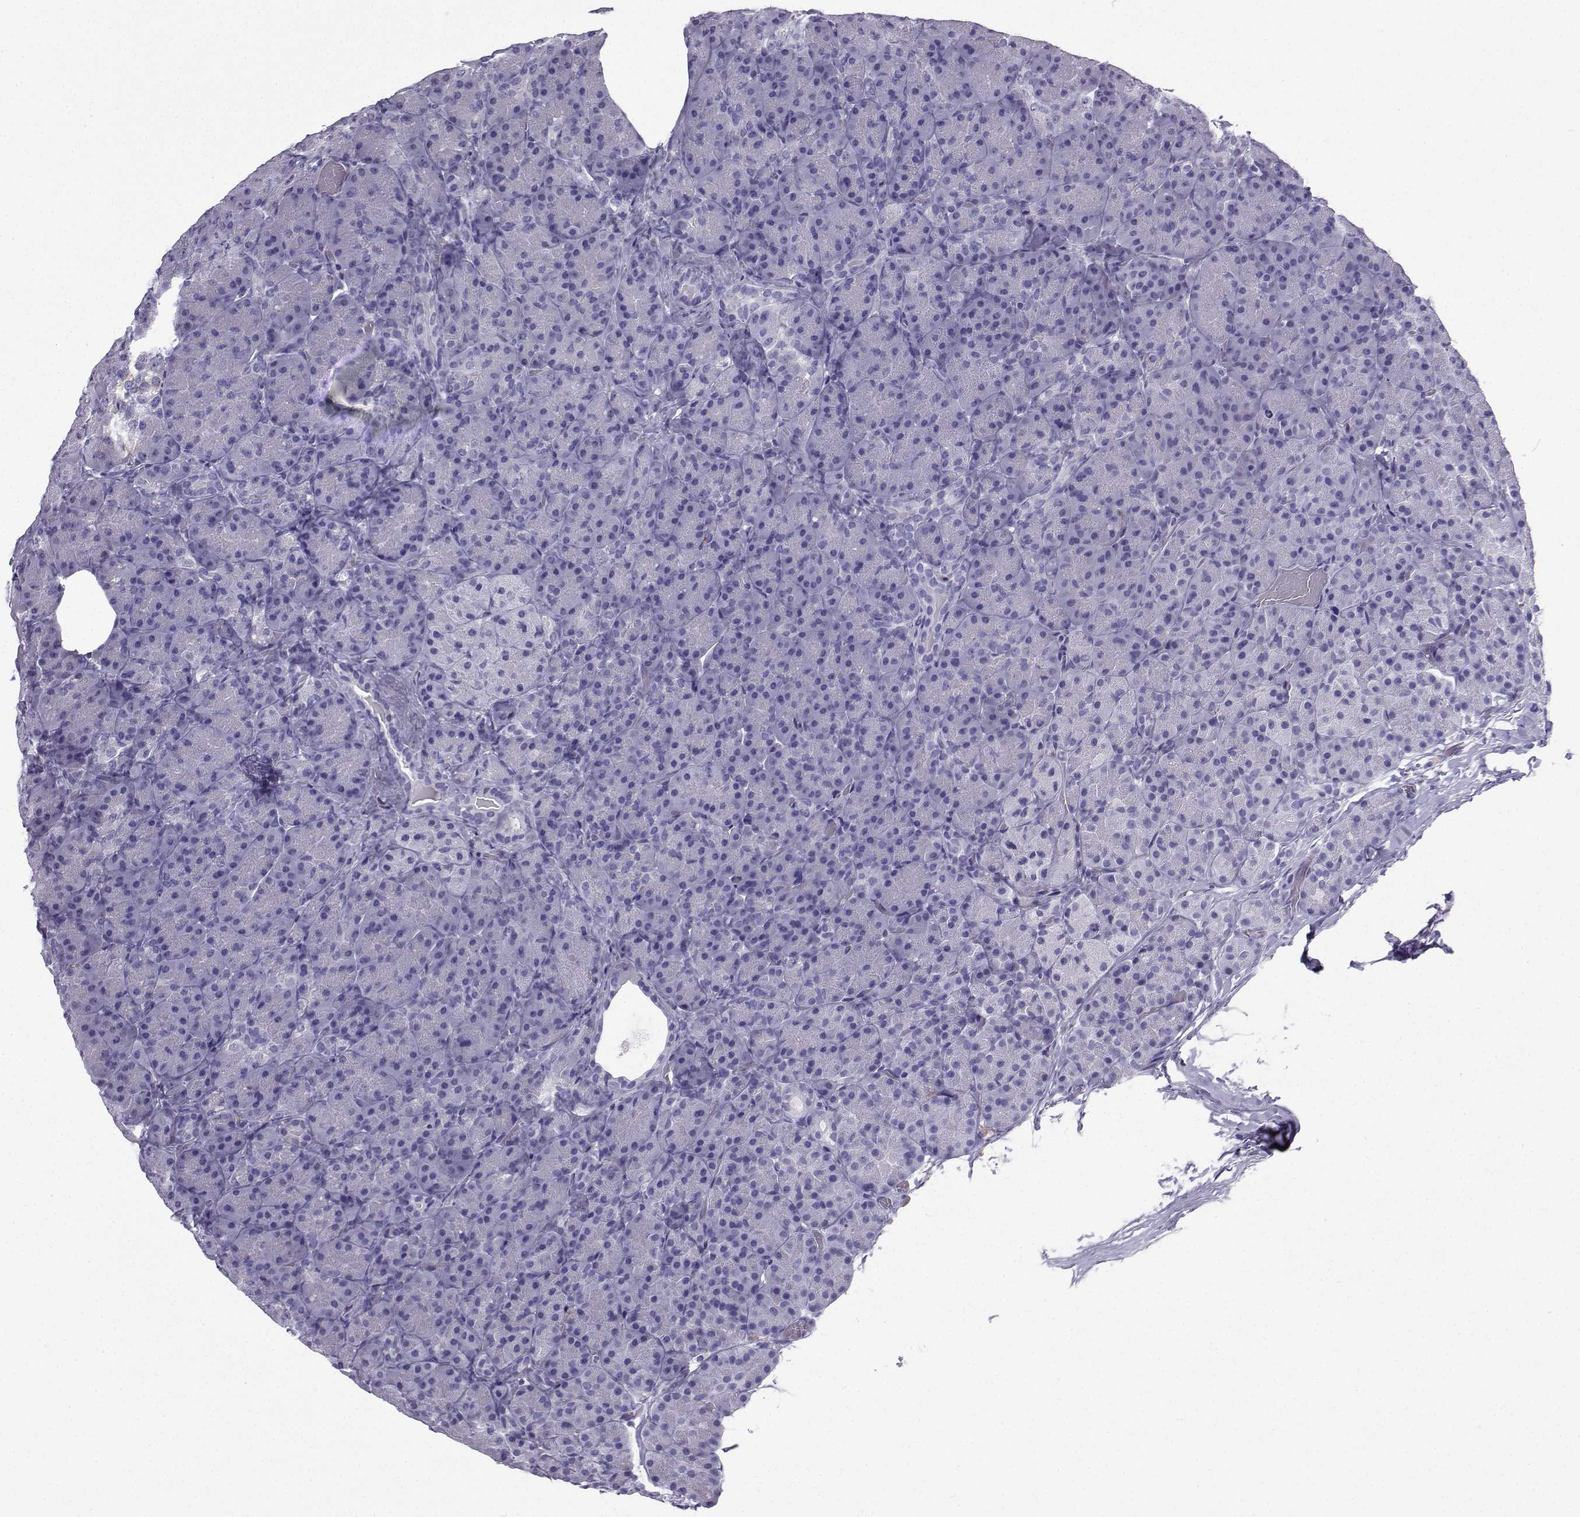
{"staining": {"intensity": "negative", "quantity": "none", "location": "none"}, "tissue": "pancreas", "cell_type": "Exocrine glandular cells", "image_type": "normal", "snomed": [{"axis": "morphology", "description": "Normal tissue, NOS"}, {"axis": "topography", "description": "Pancreas"}], "caption": "Protein analysis of normal pancreas displays no significant positivity in exocrine glandular cells. (Immunohistochemistry, brightfield microscopy, high magnification).", "gene": "SLC18A2", "patient": {"sex": "male", "age": 57}}